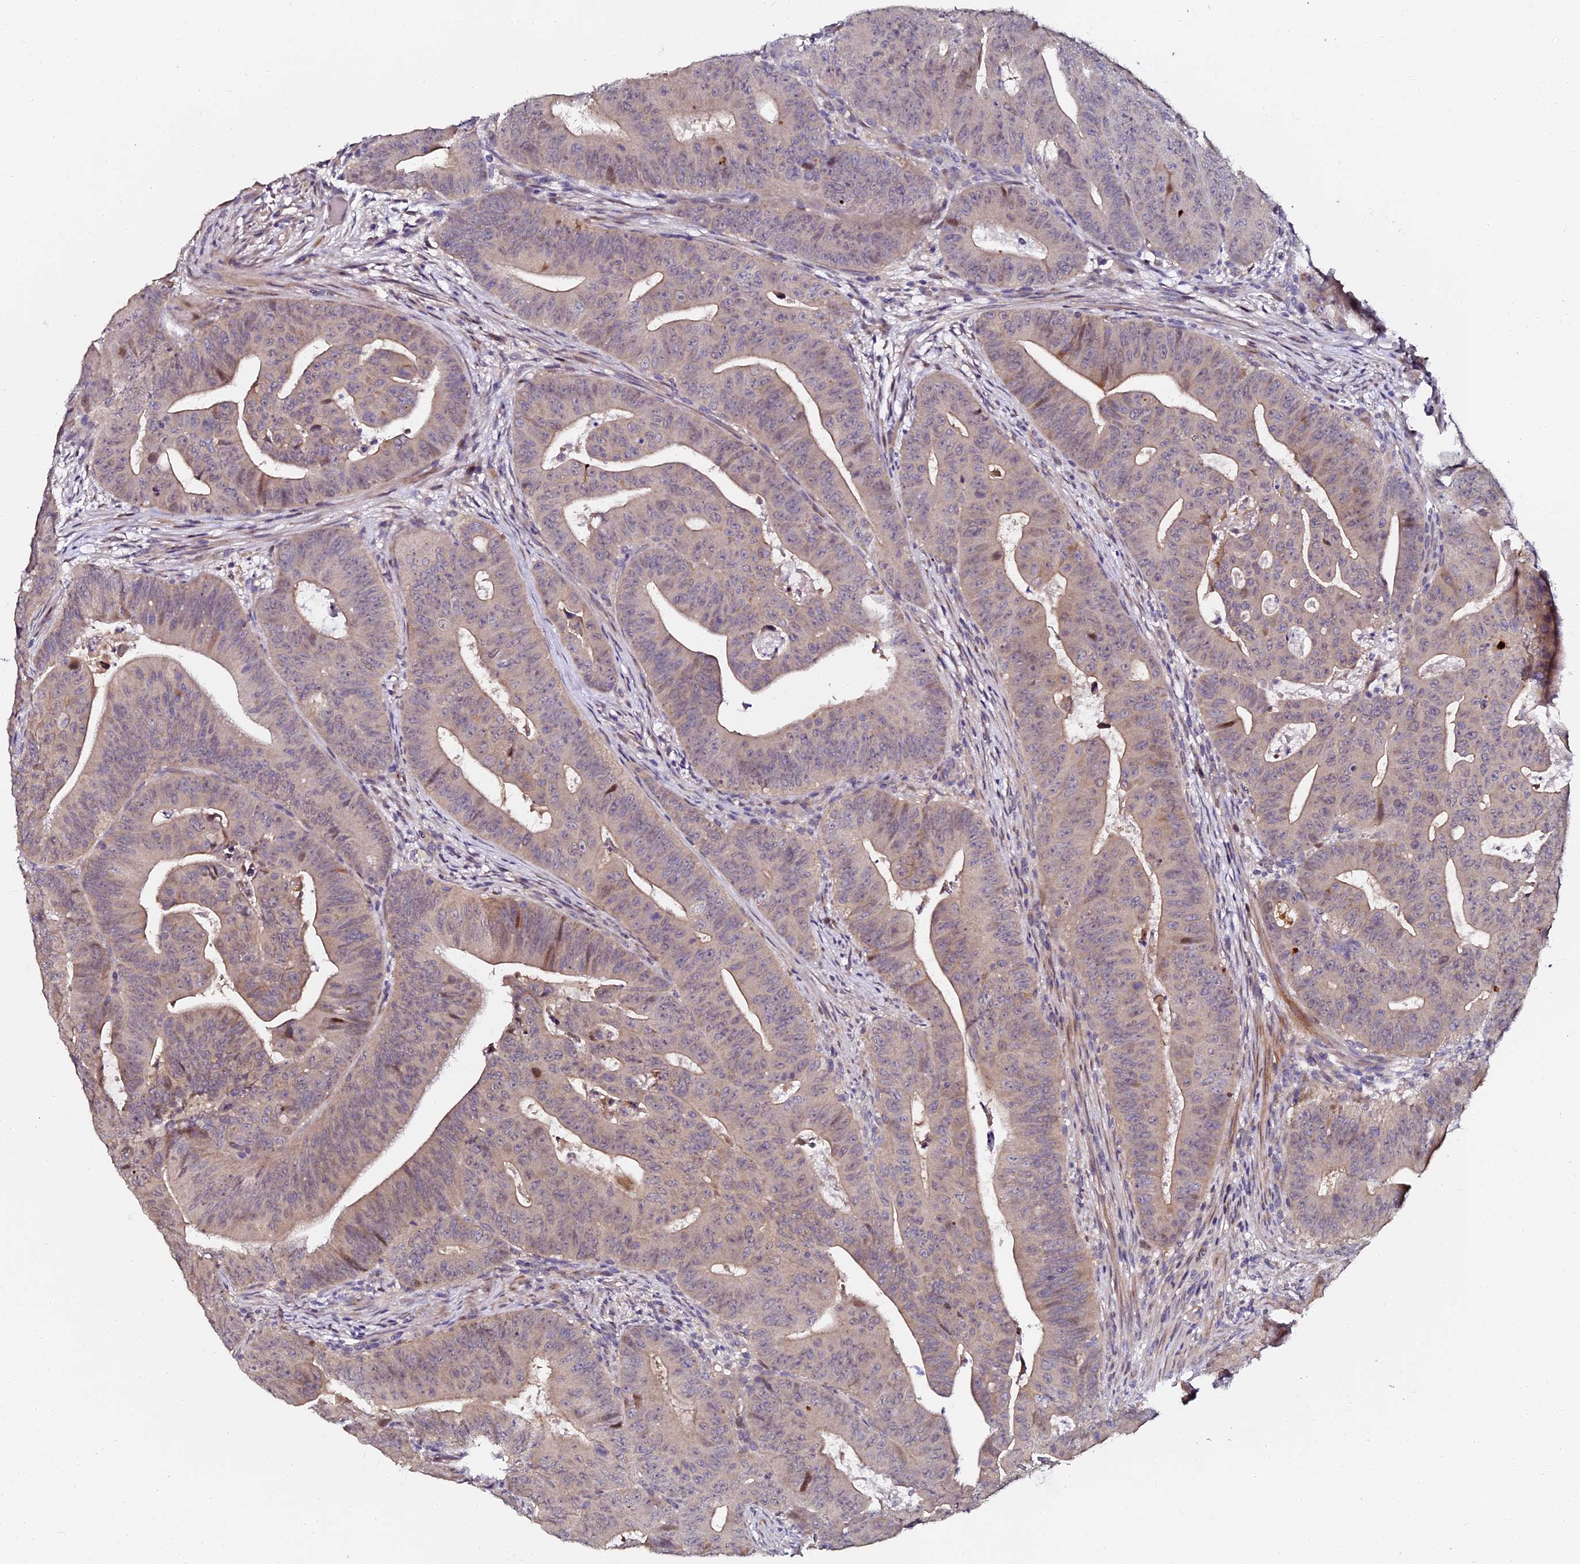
{"staining": {"intensity": "weak", "quantity": "<25%", "location": "cytoplasmic/membranous"}, "tissue": "colorectal cancer", "cell_type": "Tumor cells", "image_type": "cancer", "snomed": [{"axis": "morphology", "description": "Adenocarcinoma, NOS"}, {"axis": "topography", "description": "Rectum"}], "caption": "High power microscopy photomicrograph of an immunohistochemistry (IHC) micrograph of colorectal cancer, revealing no significant expression in tumor cells.", "gene": "GPN3", "patient": {"sex": "female", "age": 75}}